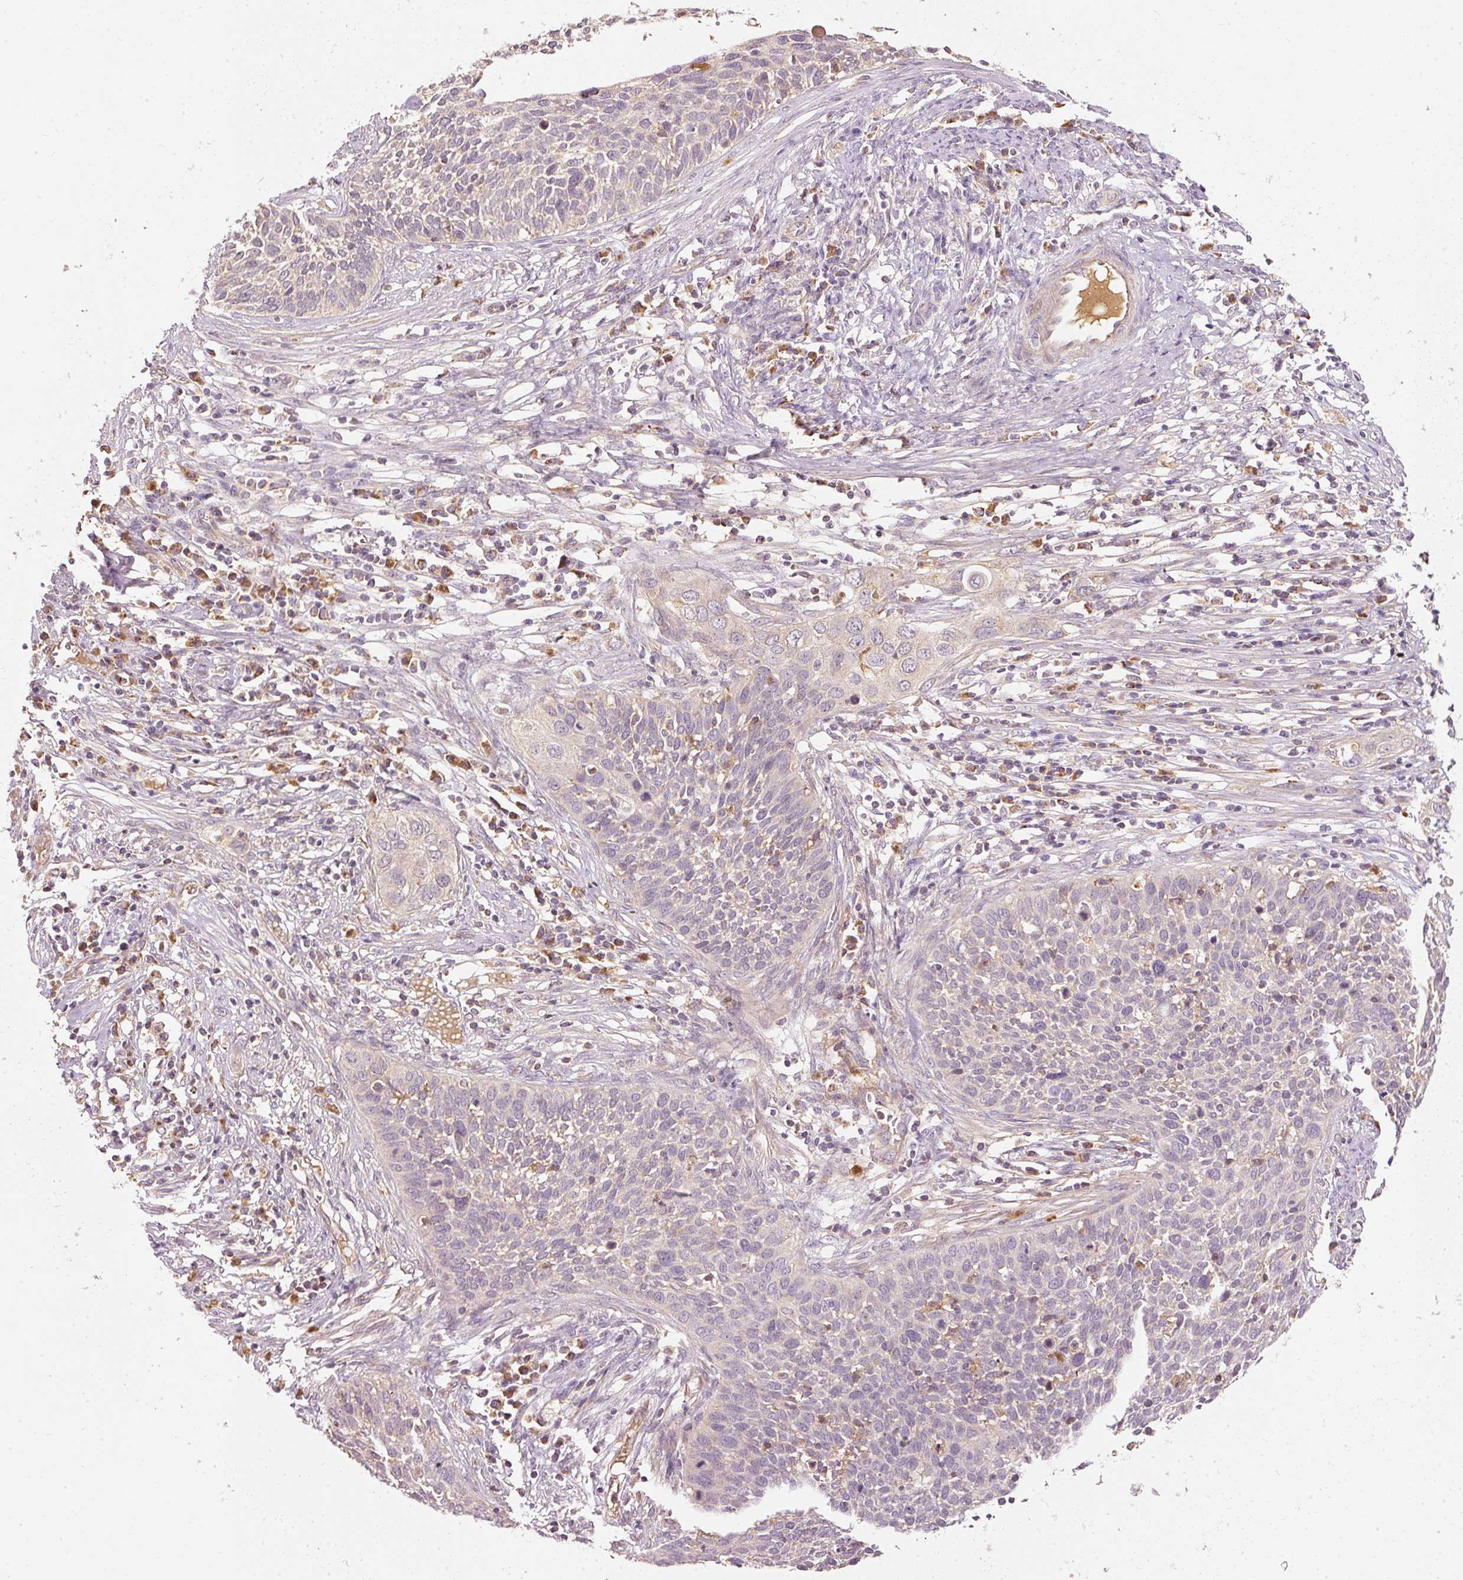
{"staining": {"intensity": "negative", "quantity": "none", "location": "none"}, "tissue": "cervical cancer", "cell_type": "Tumor cells", "image_type": "cancer", "snomed": [{"axis": "morphology", "description": "Squamous cell carcinoma, NOS"}, {"axis": "topography", "description": "Cervix"}], "caption": "High power microscopy image of an immunohistochemistry micrograph of cervical cancer, revealing no significant expression in tumor cells. (Stains: DAB (3,3'-diaminobenzidine) immunohistochemistry with hematoxylin counter stain, Microscopy: brightfield microscopy at high magnification).", "gene": "PSENEN", "patient": {"sex": "female", "age": 34}}